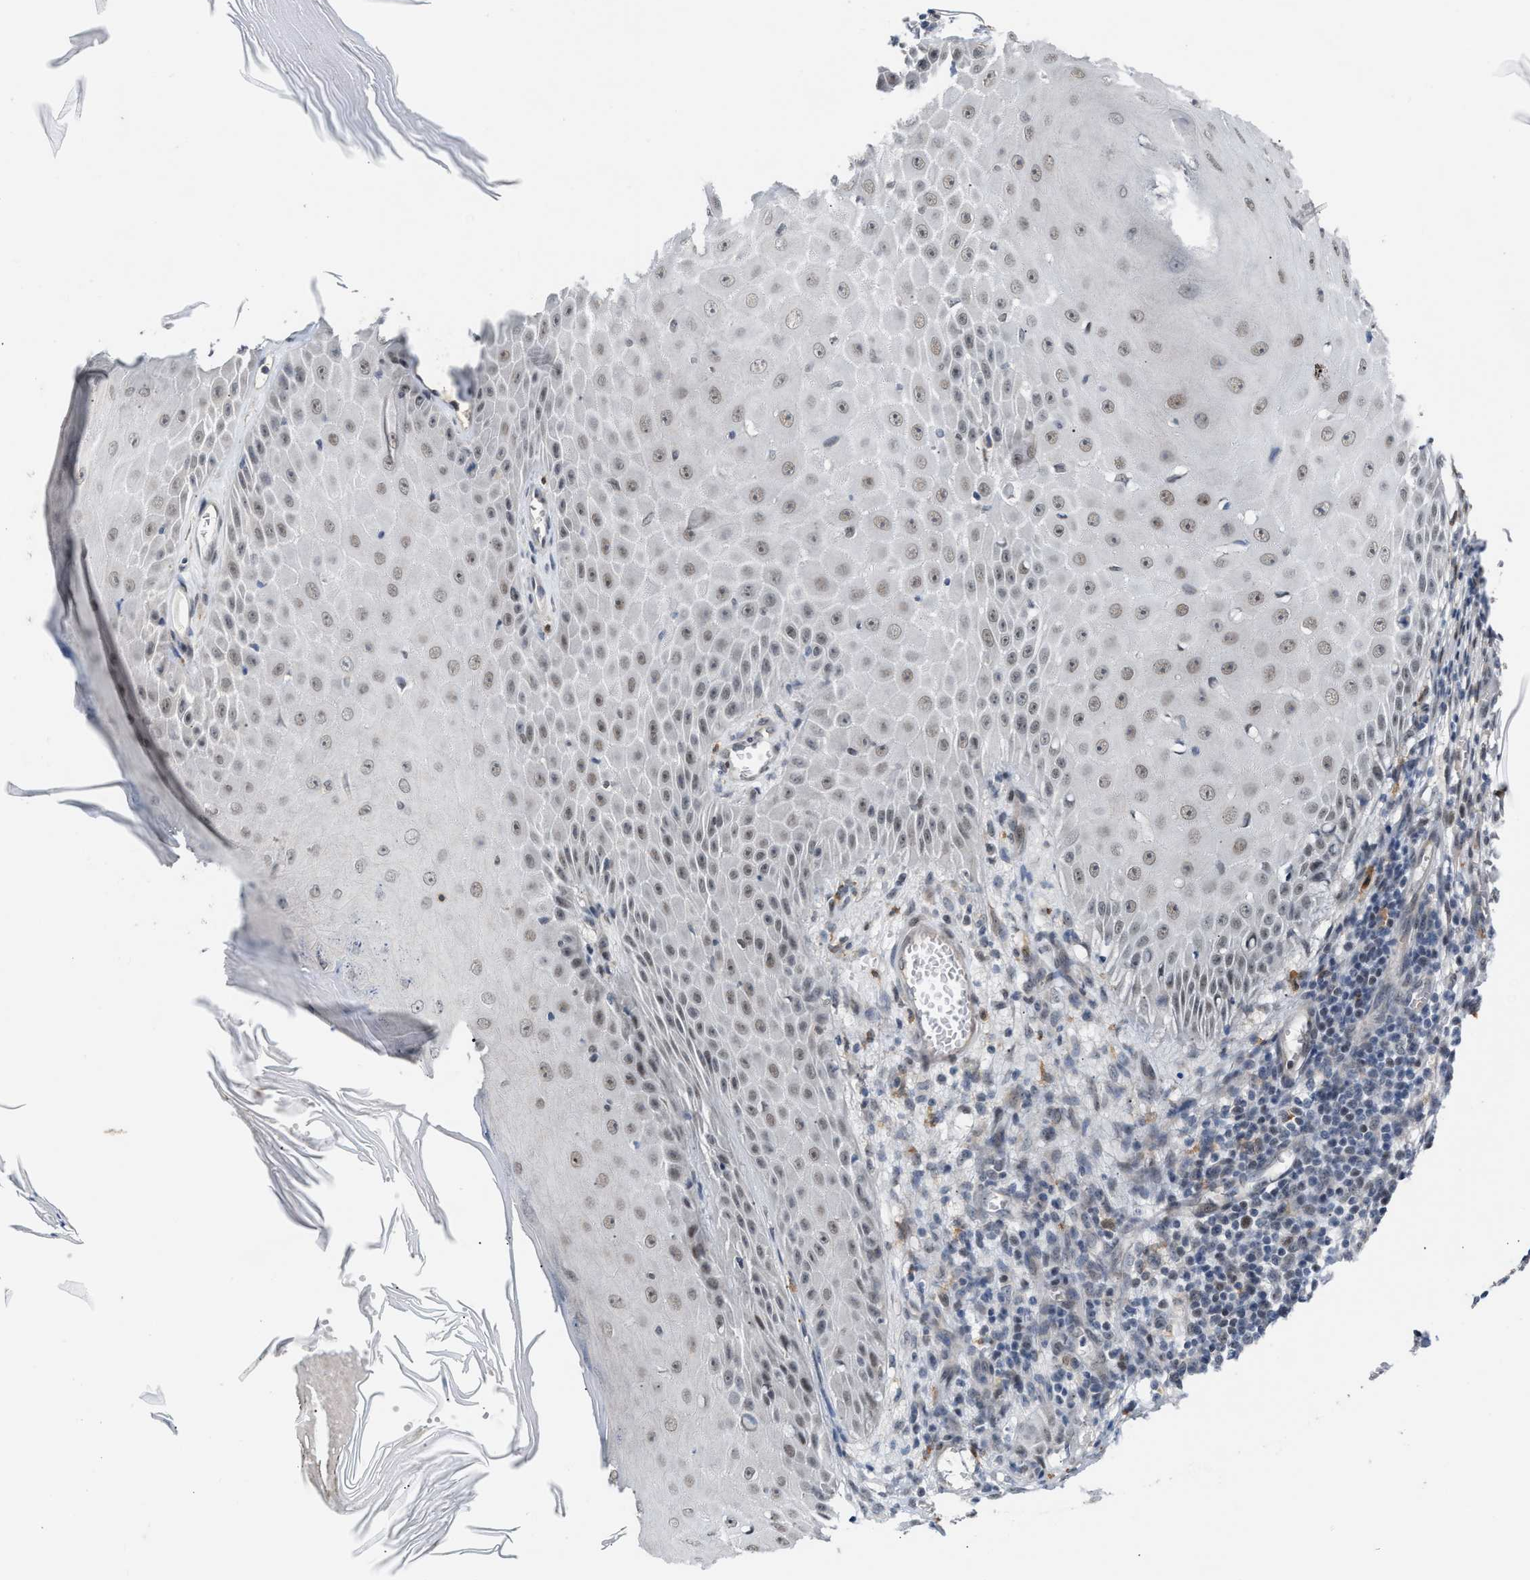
{"staining": {"intensity": "weak", "quantity": ">75%", "location": "nuclear"}, "tissue": "skin cancer", "cell_type": "Tumor cells", "image_type": "cancer", "snomed": [{"axis": "morphology", "description": "Squamous cell carcinoma, NOS"}, {"axis": "topography", "description": "Skin"}], "caption": "Tumor cells exhibit low levels of weak nuclear positivity in about >75% of cells in human squamous cell carcinoma (skin).", "gene": "TXNRD3", "patient": {"sex": "female", "age": 73}}